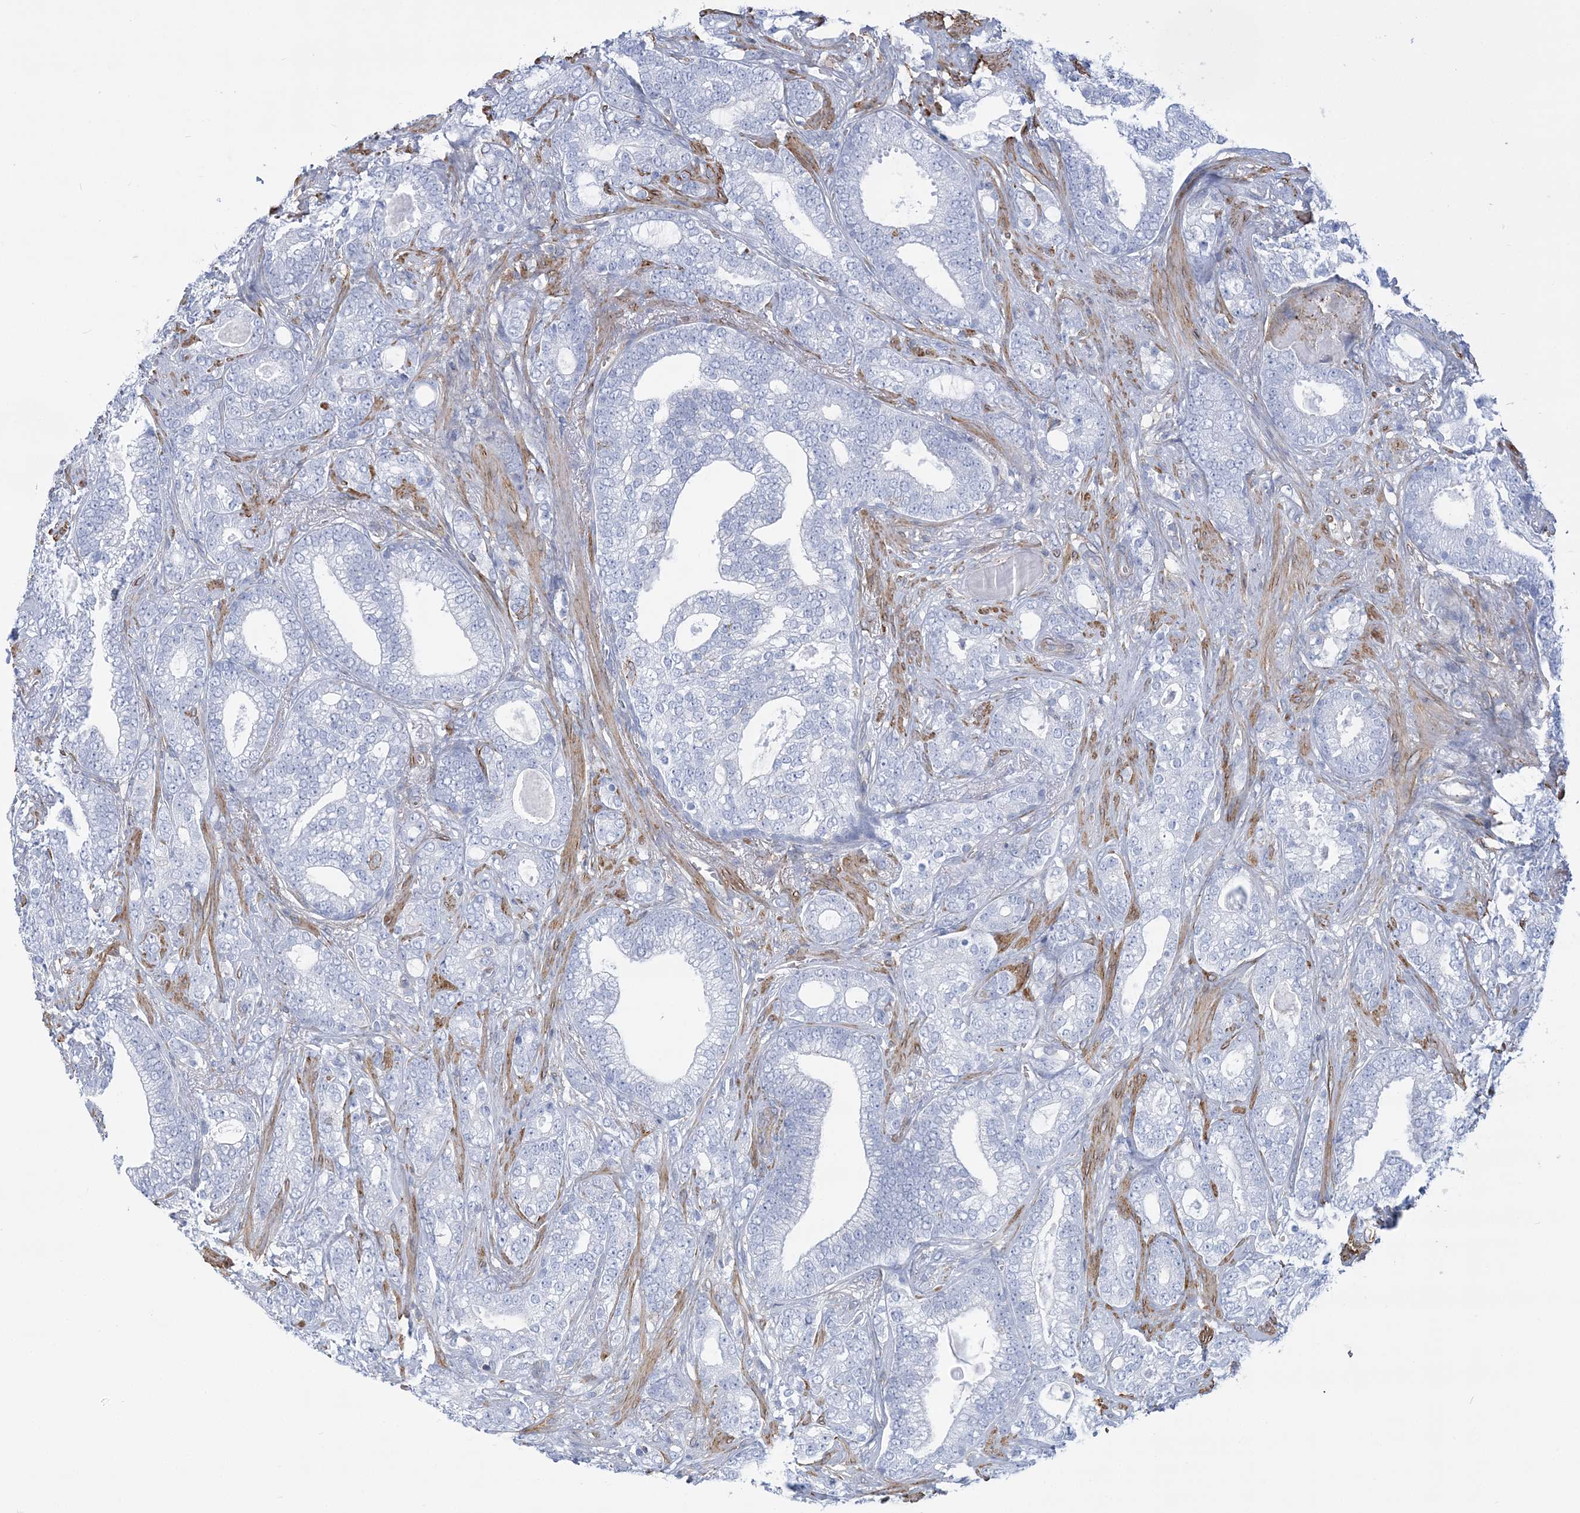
{"staining": {"intensity": "negative", "quantity": "none", "location": "none"}, "tissue": "prostate cancer", "cell_type": "Tumor cells", "image_type": "cancer", "snomed": [{"axis": "morphology", "description": "Adenocarcinoma, High grade"}, {"axis": "topography", "description": "Prostate and seminal vesicle, NOS"}], "caption": "The image exhibits no staining of tumor cells in high-grade adenocarcinoma (prostate). The staining was performed using DAB (3,3'-diaminobenzidine) to visualize the protein expression in brown, while the nuclei were stained in blue with hematoxylin (Magnification: 20x).", "gene": "C11orf21", "patient": {"sex": "male", "age": 67}}